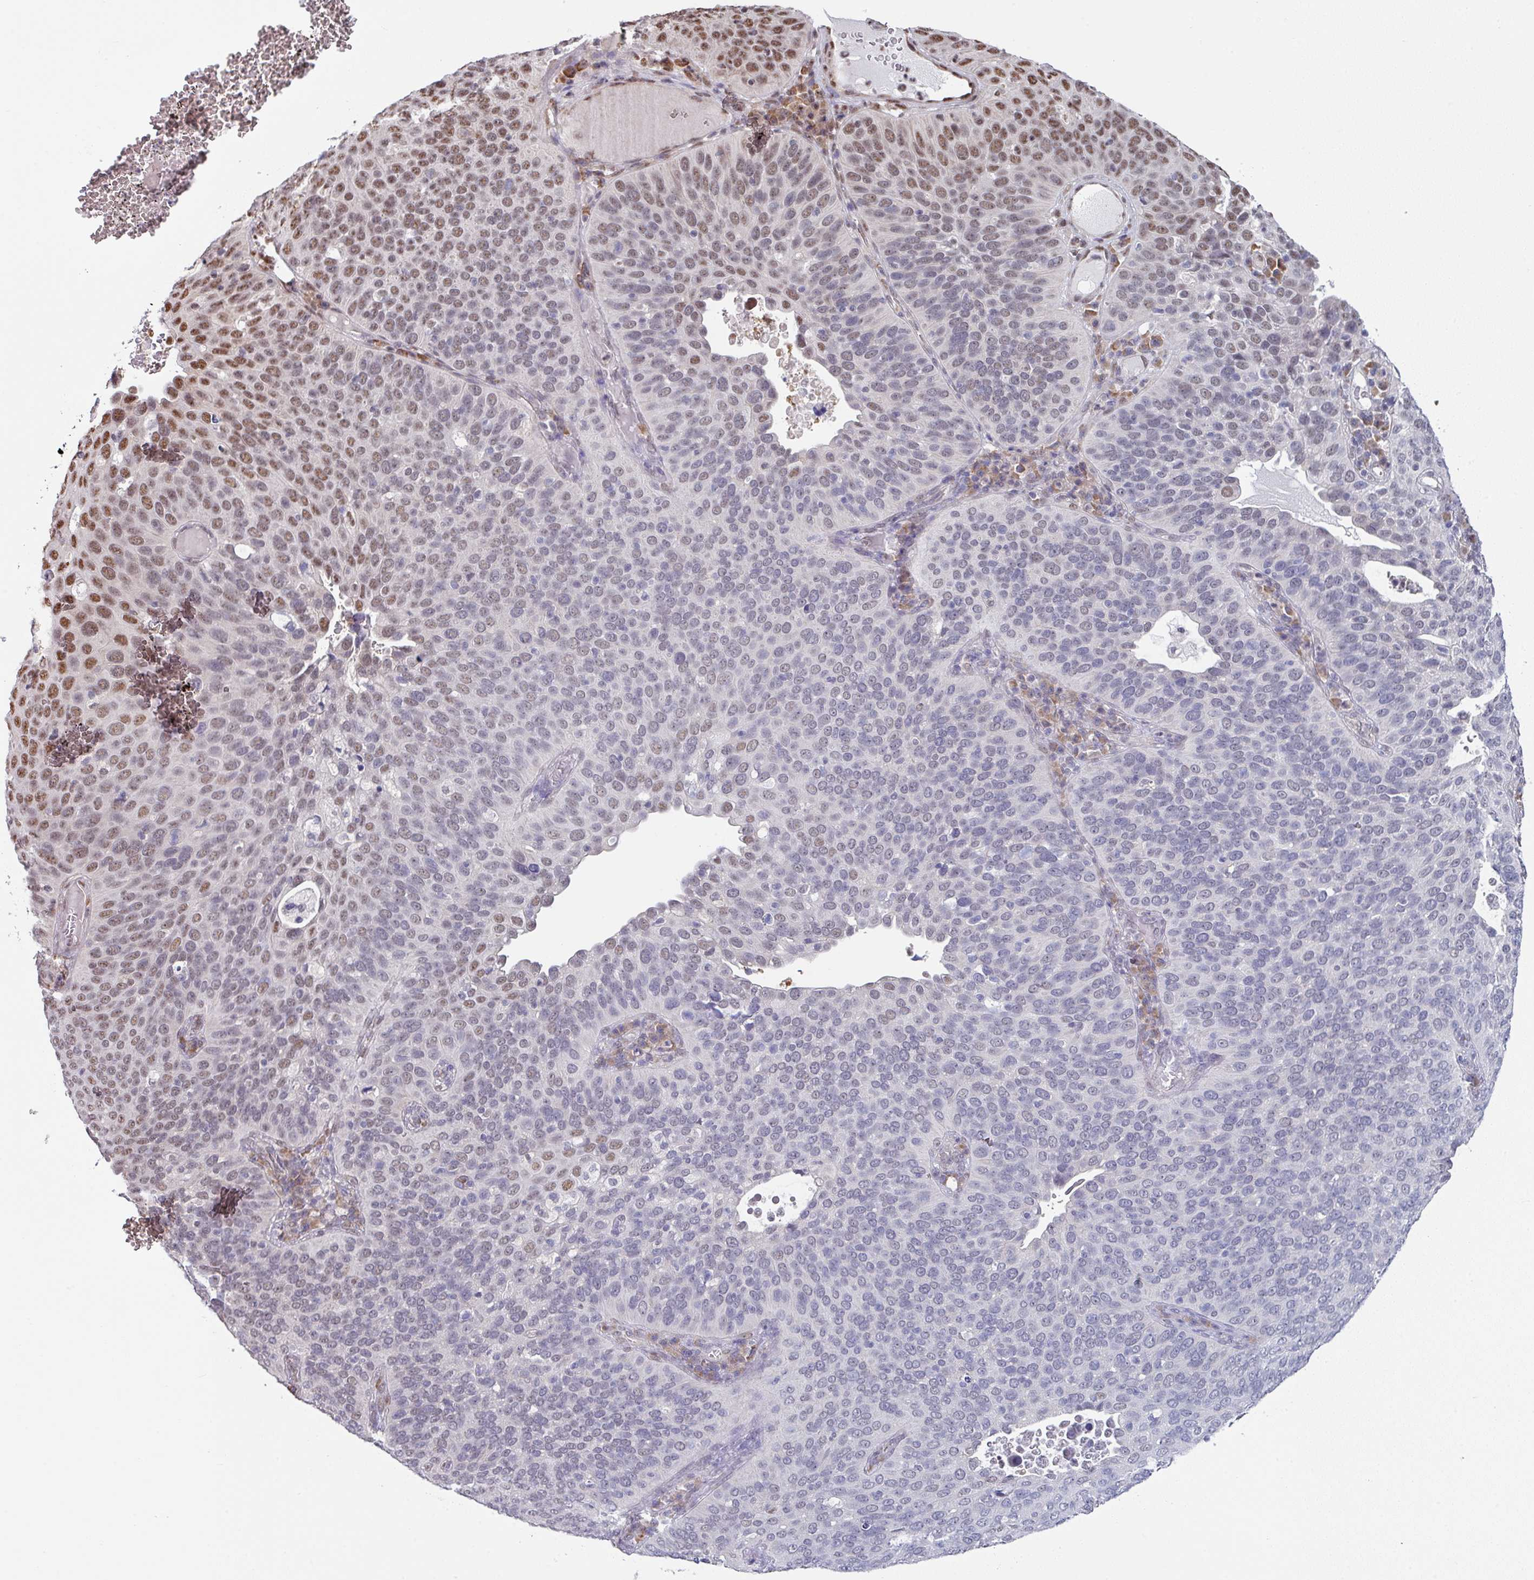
{"staining": {"intensity": "moderate", "quantity": "<25%", "location": "nuclear"}, "tissue": "cervical cancer", "cell_type": "Tumor cells", "image_type": "cancer", "snomed": [{"axis": "morphology", "description": "Squamous cell carcinoma, NOS"}, {"axis": "topography", "description": "Cervix"}], "caption": "Protein positivity by IHC exhibits moderate nuclear staining in approximately <25% of tumor cells in squamous cell carcinoma (cervical).", "gene": "TMED5", "patient": {"sex": "female", "age": 36}}